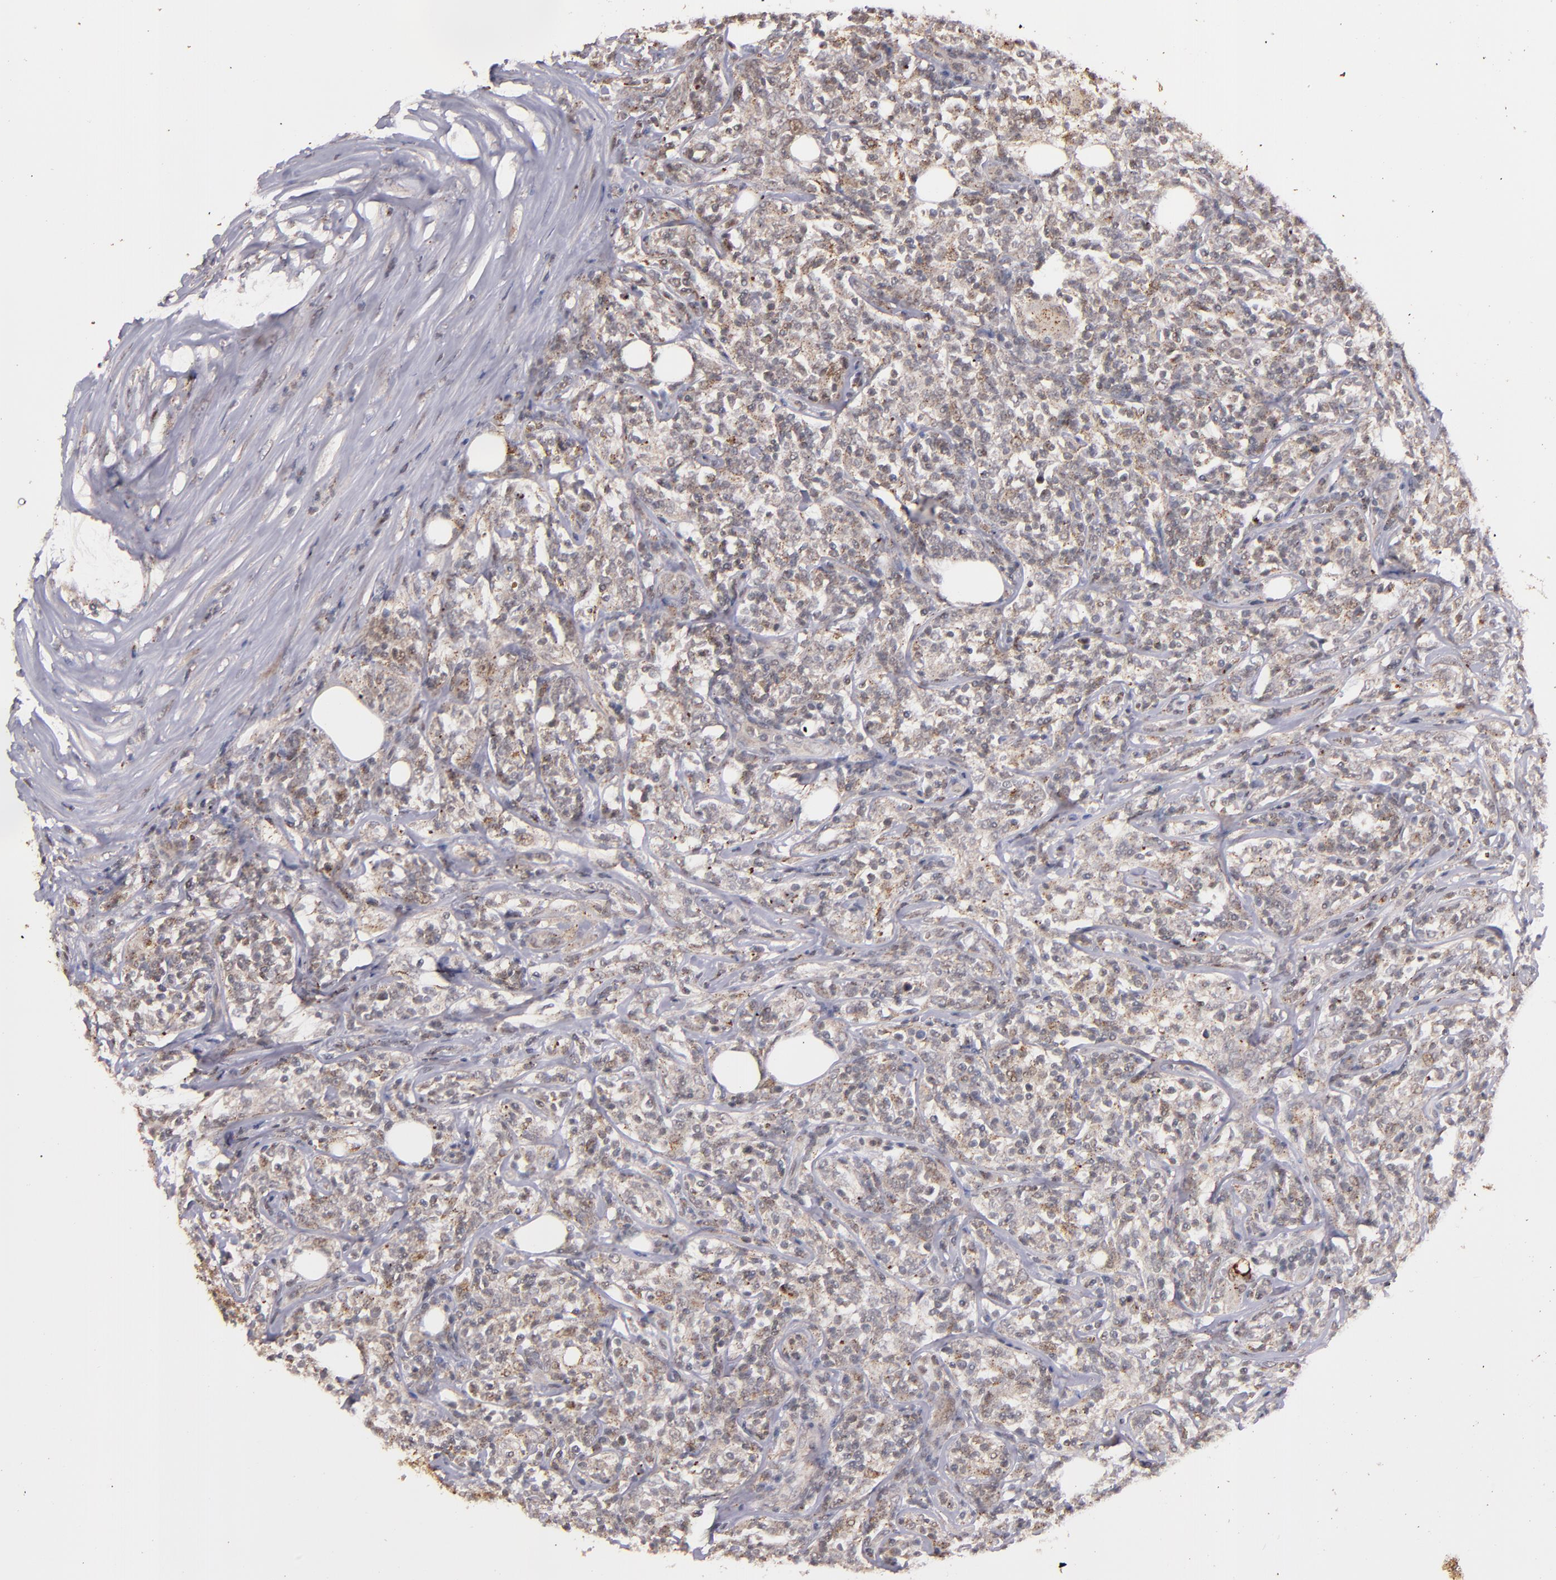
{"staining": {"intensity": "weak", "quantity": ">75%", "location": "cytoplasmic/membranous"}, "tissue": "lymphoma", "cell_type": "Tumor cells", "image_type": "cancer", "snomed": [{"axis": "morphology", "description": "Malignant lymphoma, non-Hodgkin's type, High grade"}, {"axis": "topography", "description": "Lymph node"}], "caption": "Approximately >75% of tumor cells in lymphoma show weak cytoplasmic/membranous protein staining as visualized by brown immunohistochemical staining.", "gene": "SYP", "patient": {"sex": "female", "age": 84}}